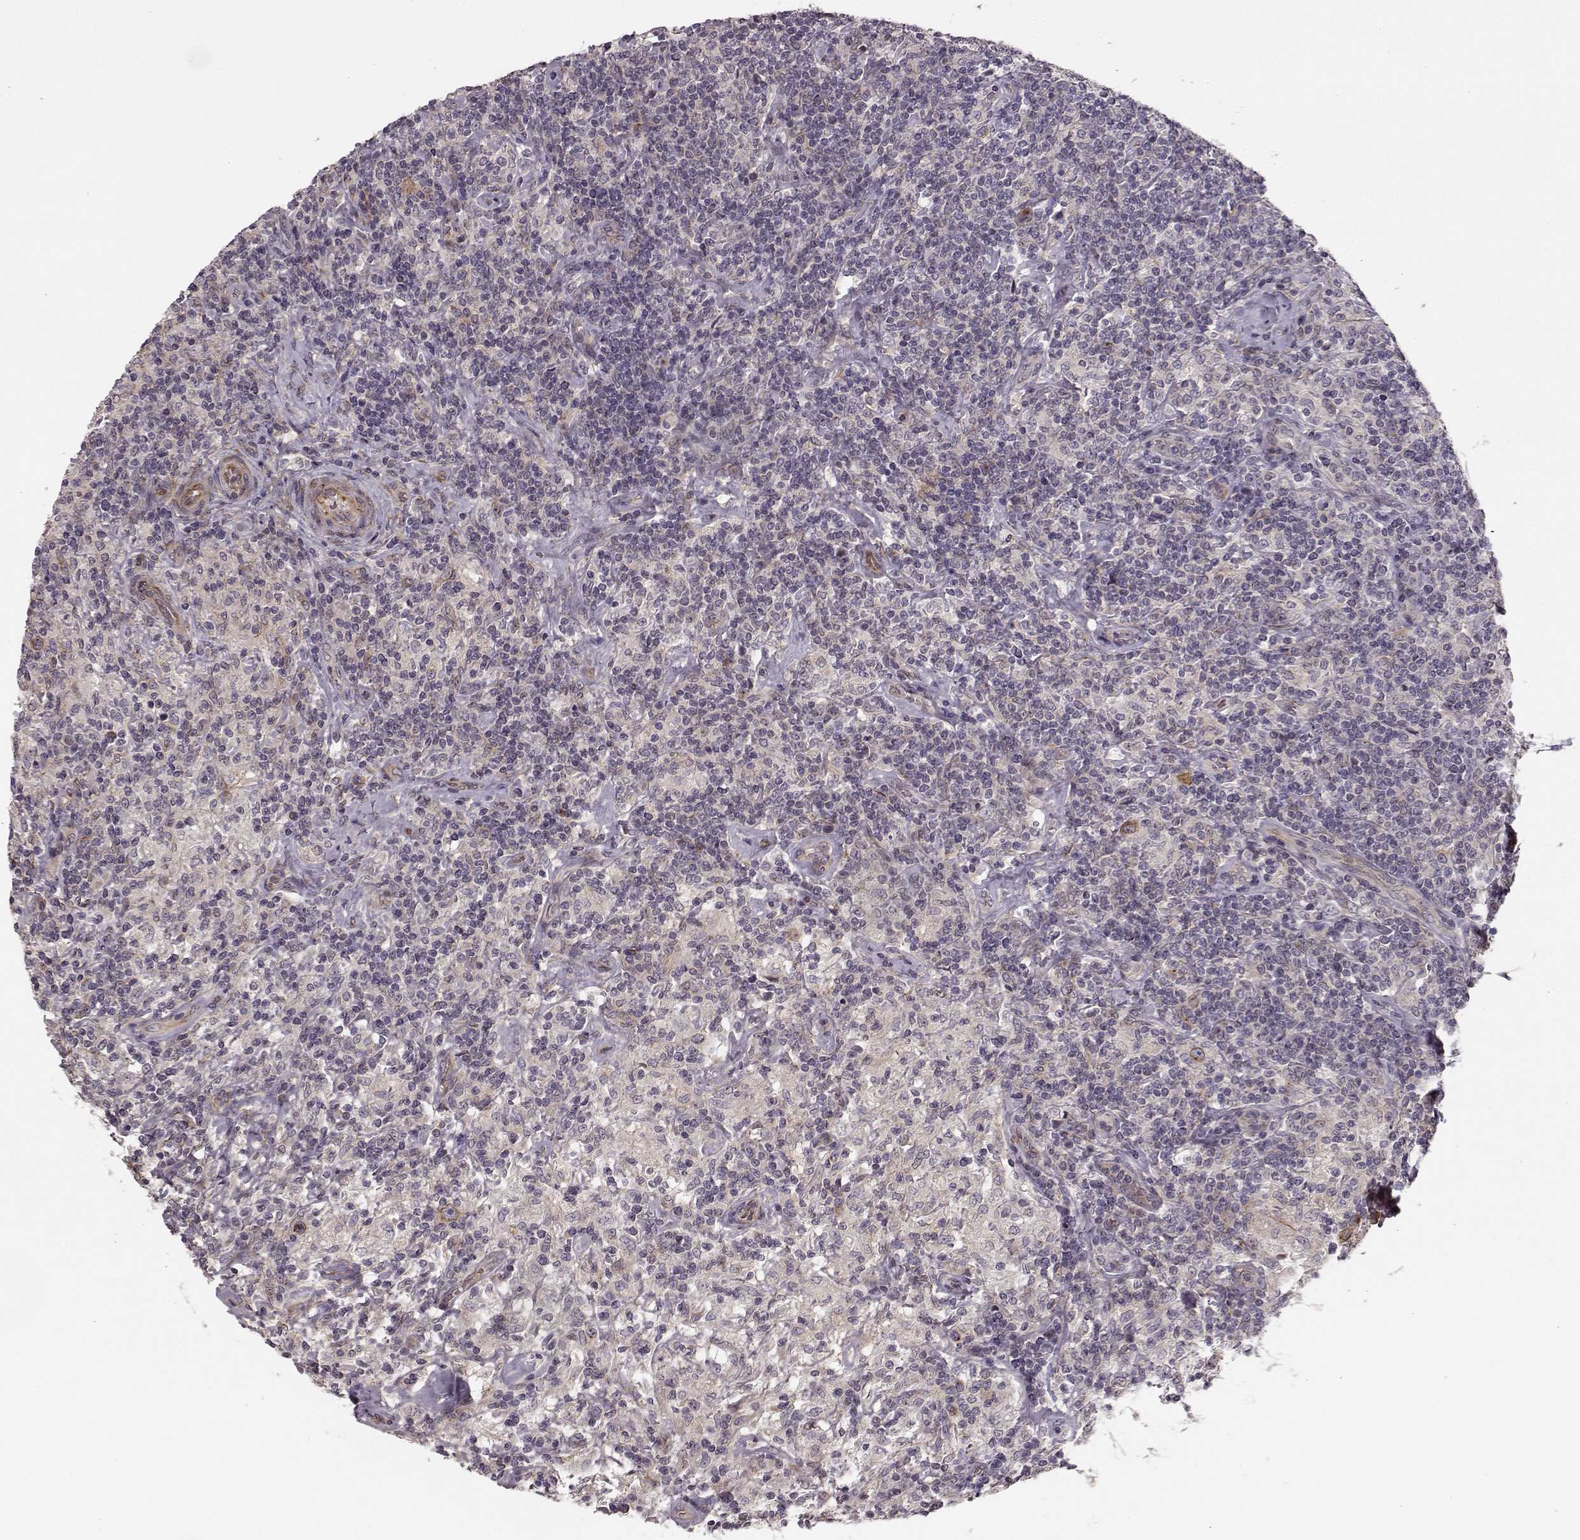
{"staining": {"intensity": "negative", "quantity": "none", "location": "none"}, "tissue": "lymphoma", "cell_type": "Tumor cells", "image_type": "cancer", "snomed": [{"axis": "morphology", "description": "Hodgkin's disease, NOS"}, {"axis": "topography", "description": "Lymph node"}], "caption": "Immunohistochemical staining of human lymphoma exhibits no significant positivity in tumor cells.", "gene": "MTR", "patient": {"sex": "male", "age": 70}}